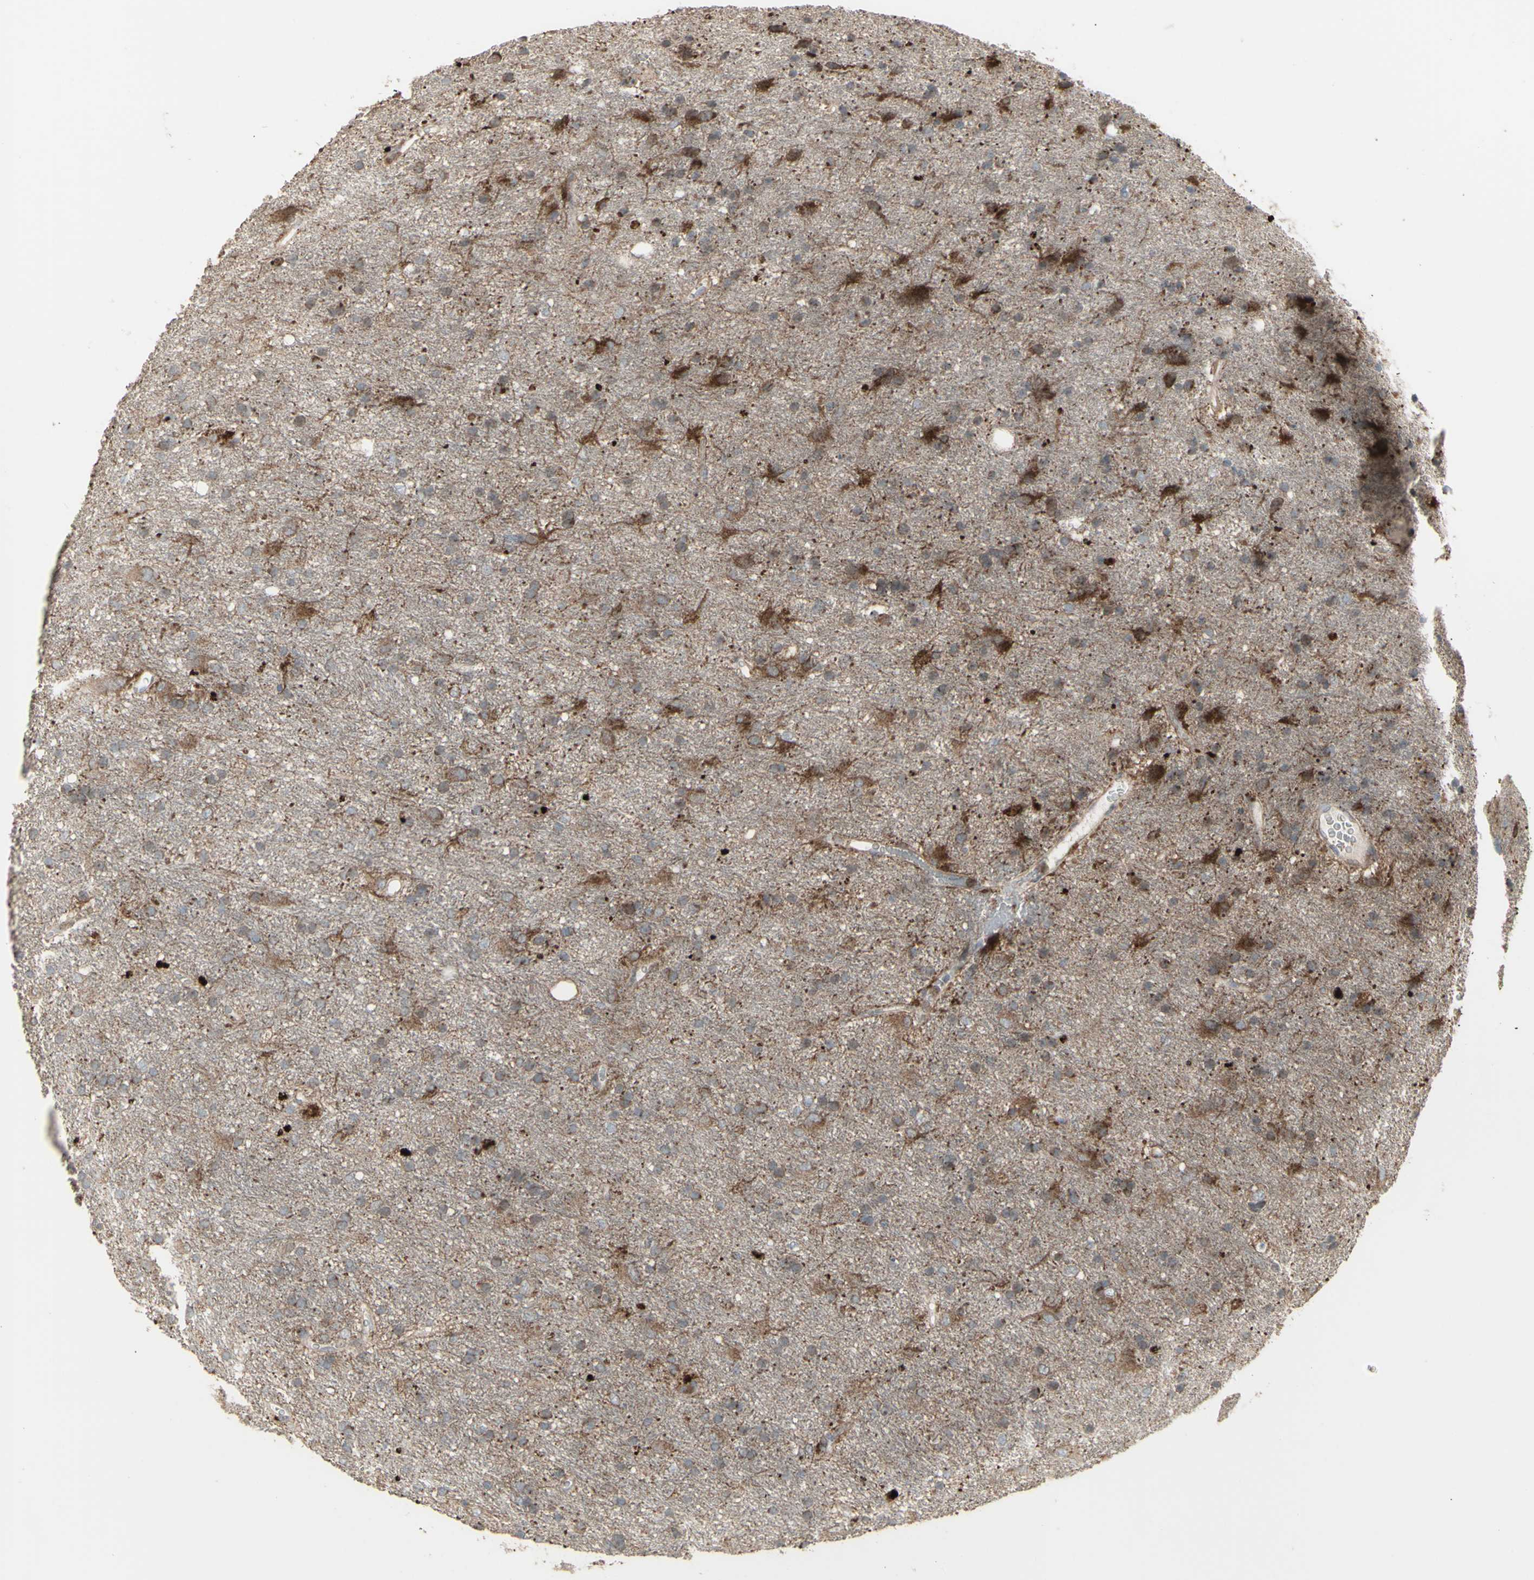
{"staining": {"intensity": "strong", "quantity": "25%-75%", "location": "cytoplasmic/membranous"}, "tissue": "glioma", "cell_type": "Tumor cells", "image_type": "cancer", "snomed": [{"axis": "morphology", "description": "Glioma, malignant, Low grade"}, {"axis": "topography", "description": "Brain"}], "caption": "Immunohistochemistry of human glioma demonstrates high levels of strong cytoplasmic/membranous staining in approximately 25%-75% of tumor cells.", "gene": "RNASEL", "patient": {"sex": "male", "age": 77}}